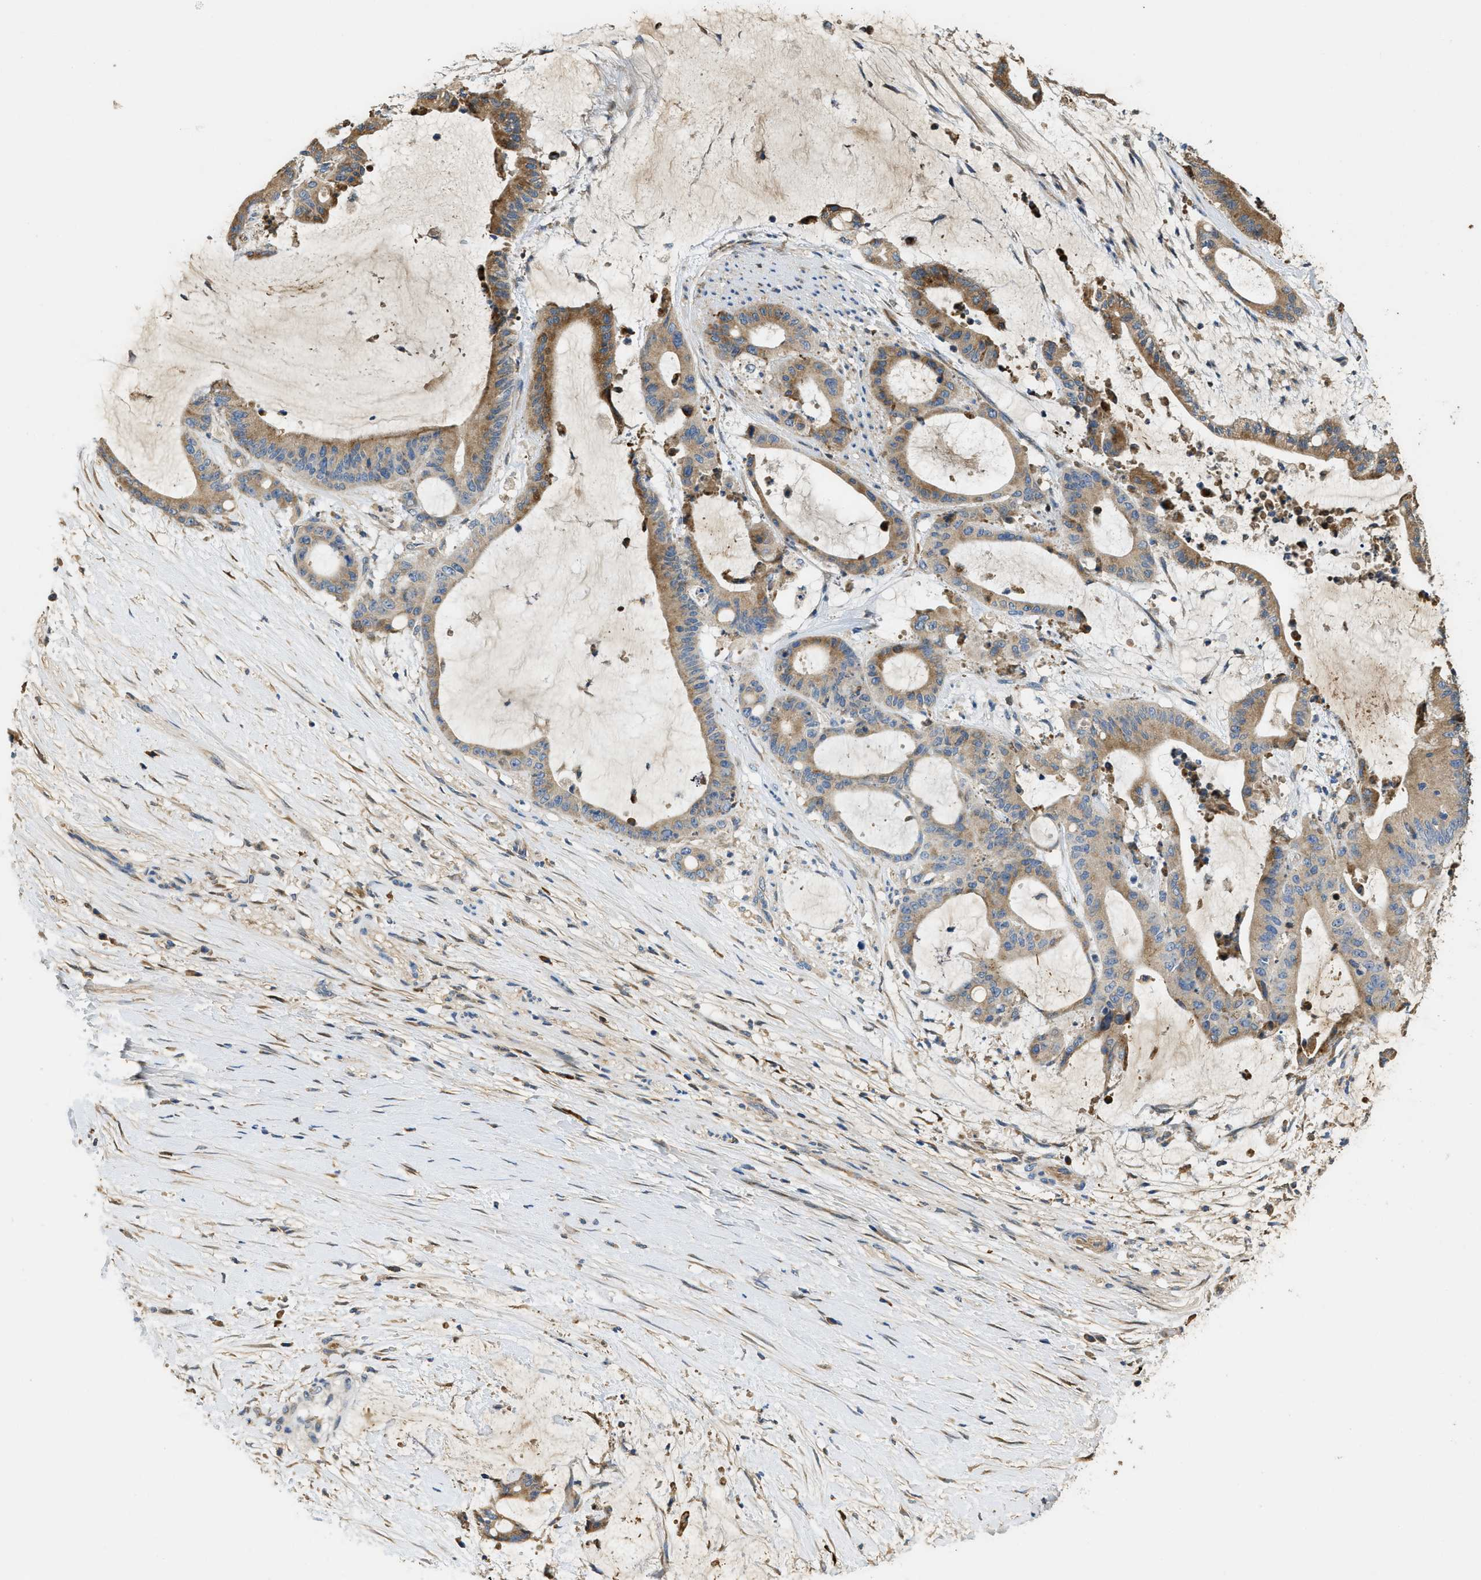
{"staining": {"intensity": "moderate", "quantity": ">75%", "location": "cytoplasmic/membranous"}, "tissue": "liver cancer", "cell_type": "Tumor cells", "image_type": "cancer", "snomed": [{"axis": "morphology", "description": "Cholangiocarcinoma"}, {"axis": "topography", "description": "Liver"}], "caption": "Approximately >75% of tumor cells in human liver cancer show moderate cytoplasmic/membranous protein staining as visualized by brown immunohistochemical staining.", "gene": "RIPK2", "patient": {"sex": "female", "age": 73}}